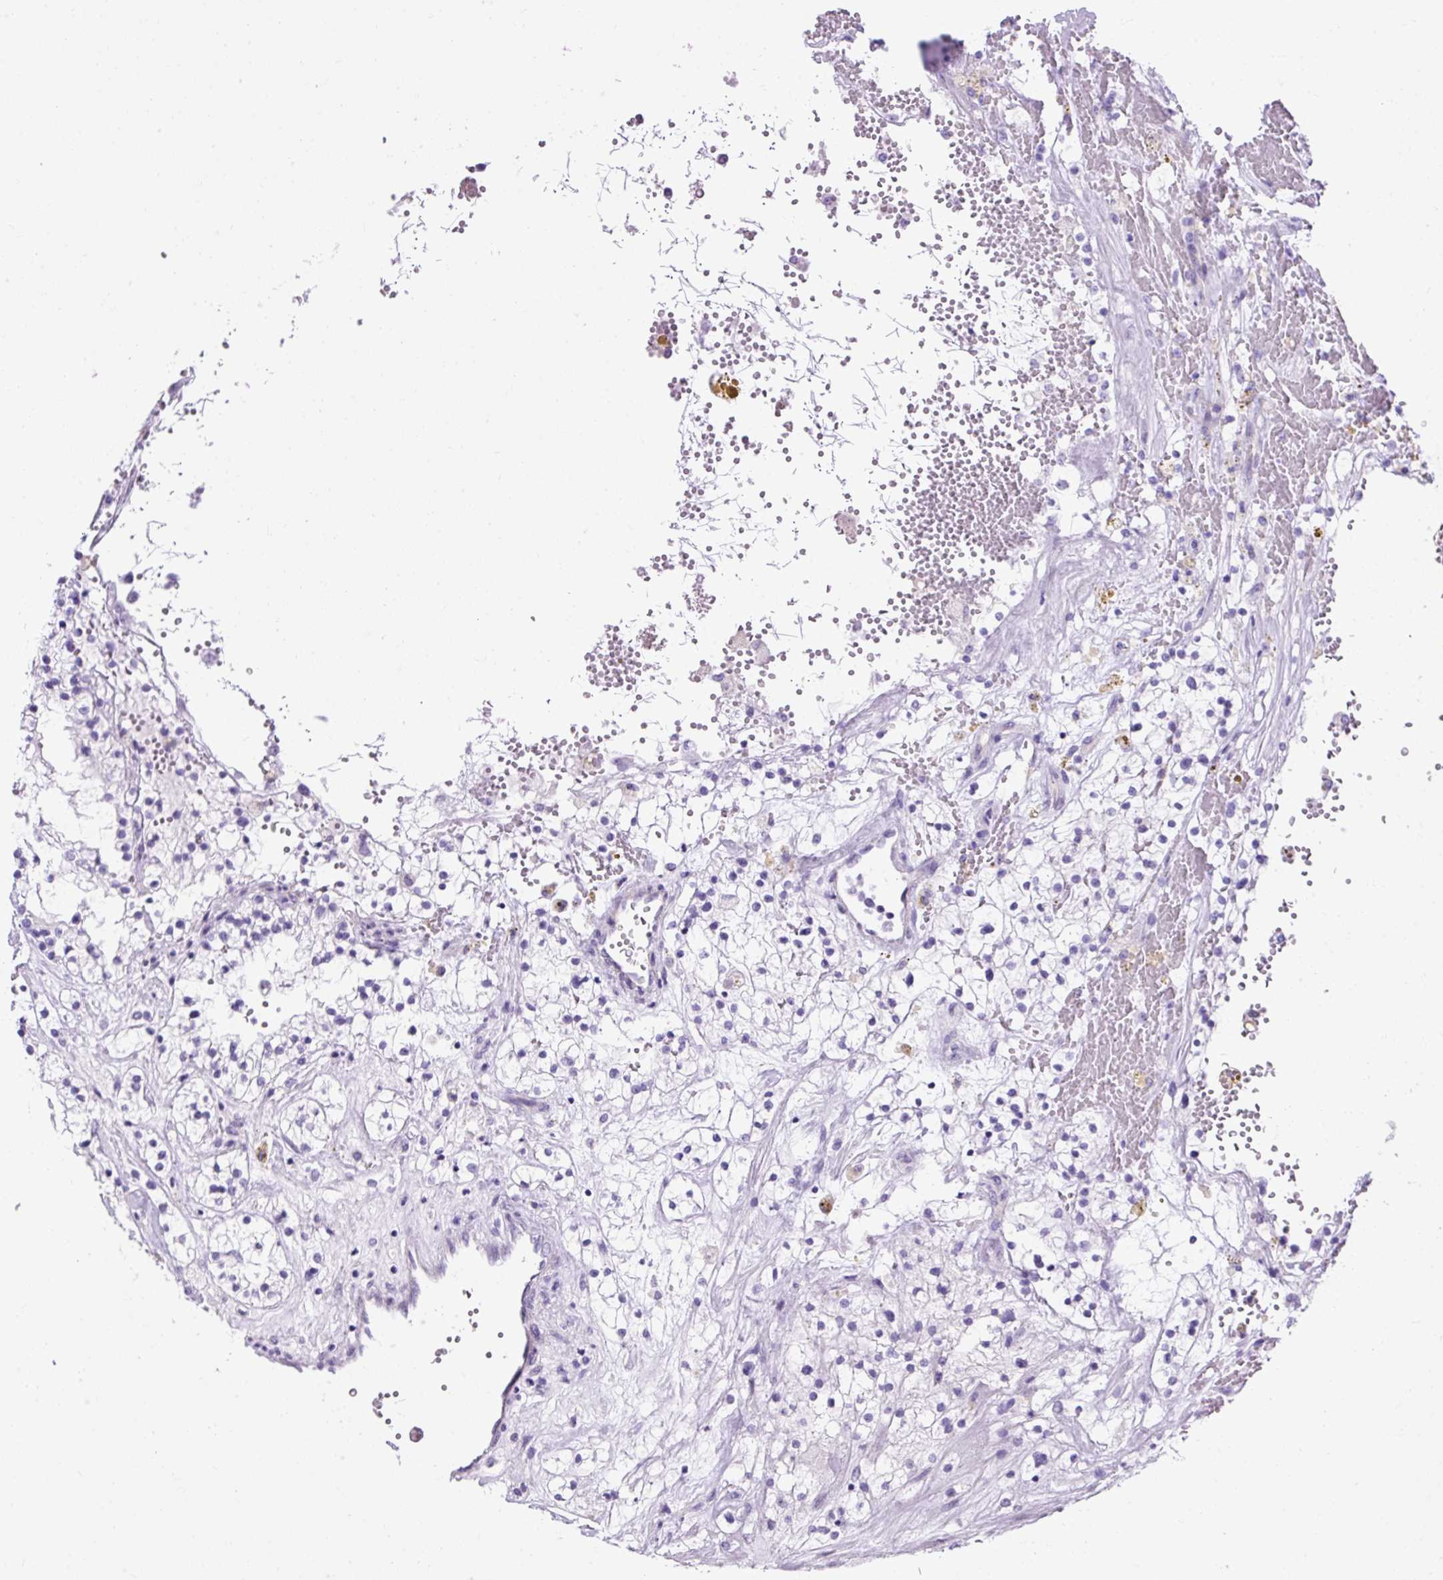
{"staining": {"intensity": "negative", "quantity": "none", "location": "none"}, "tissue": "renal cancer", "cell_type": "Tumor cells", "image_type": "cancer", "snomed": [{"axis": "morphology", "description": "Normal tissue, NOS"}, {"axis": "morphology", "description": "Adenocarcinoma, NOS"}, {"axis": "topography", "description": "Kidney"}], "caption": "Tumor cells are negative for protein expression in human renal adenocarcinoma.", "gene": "KRT12", "patient": {"sex": "male", "age": 68}}